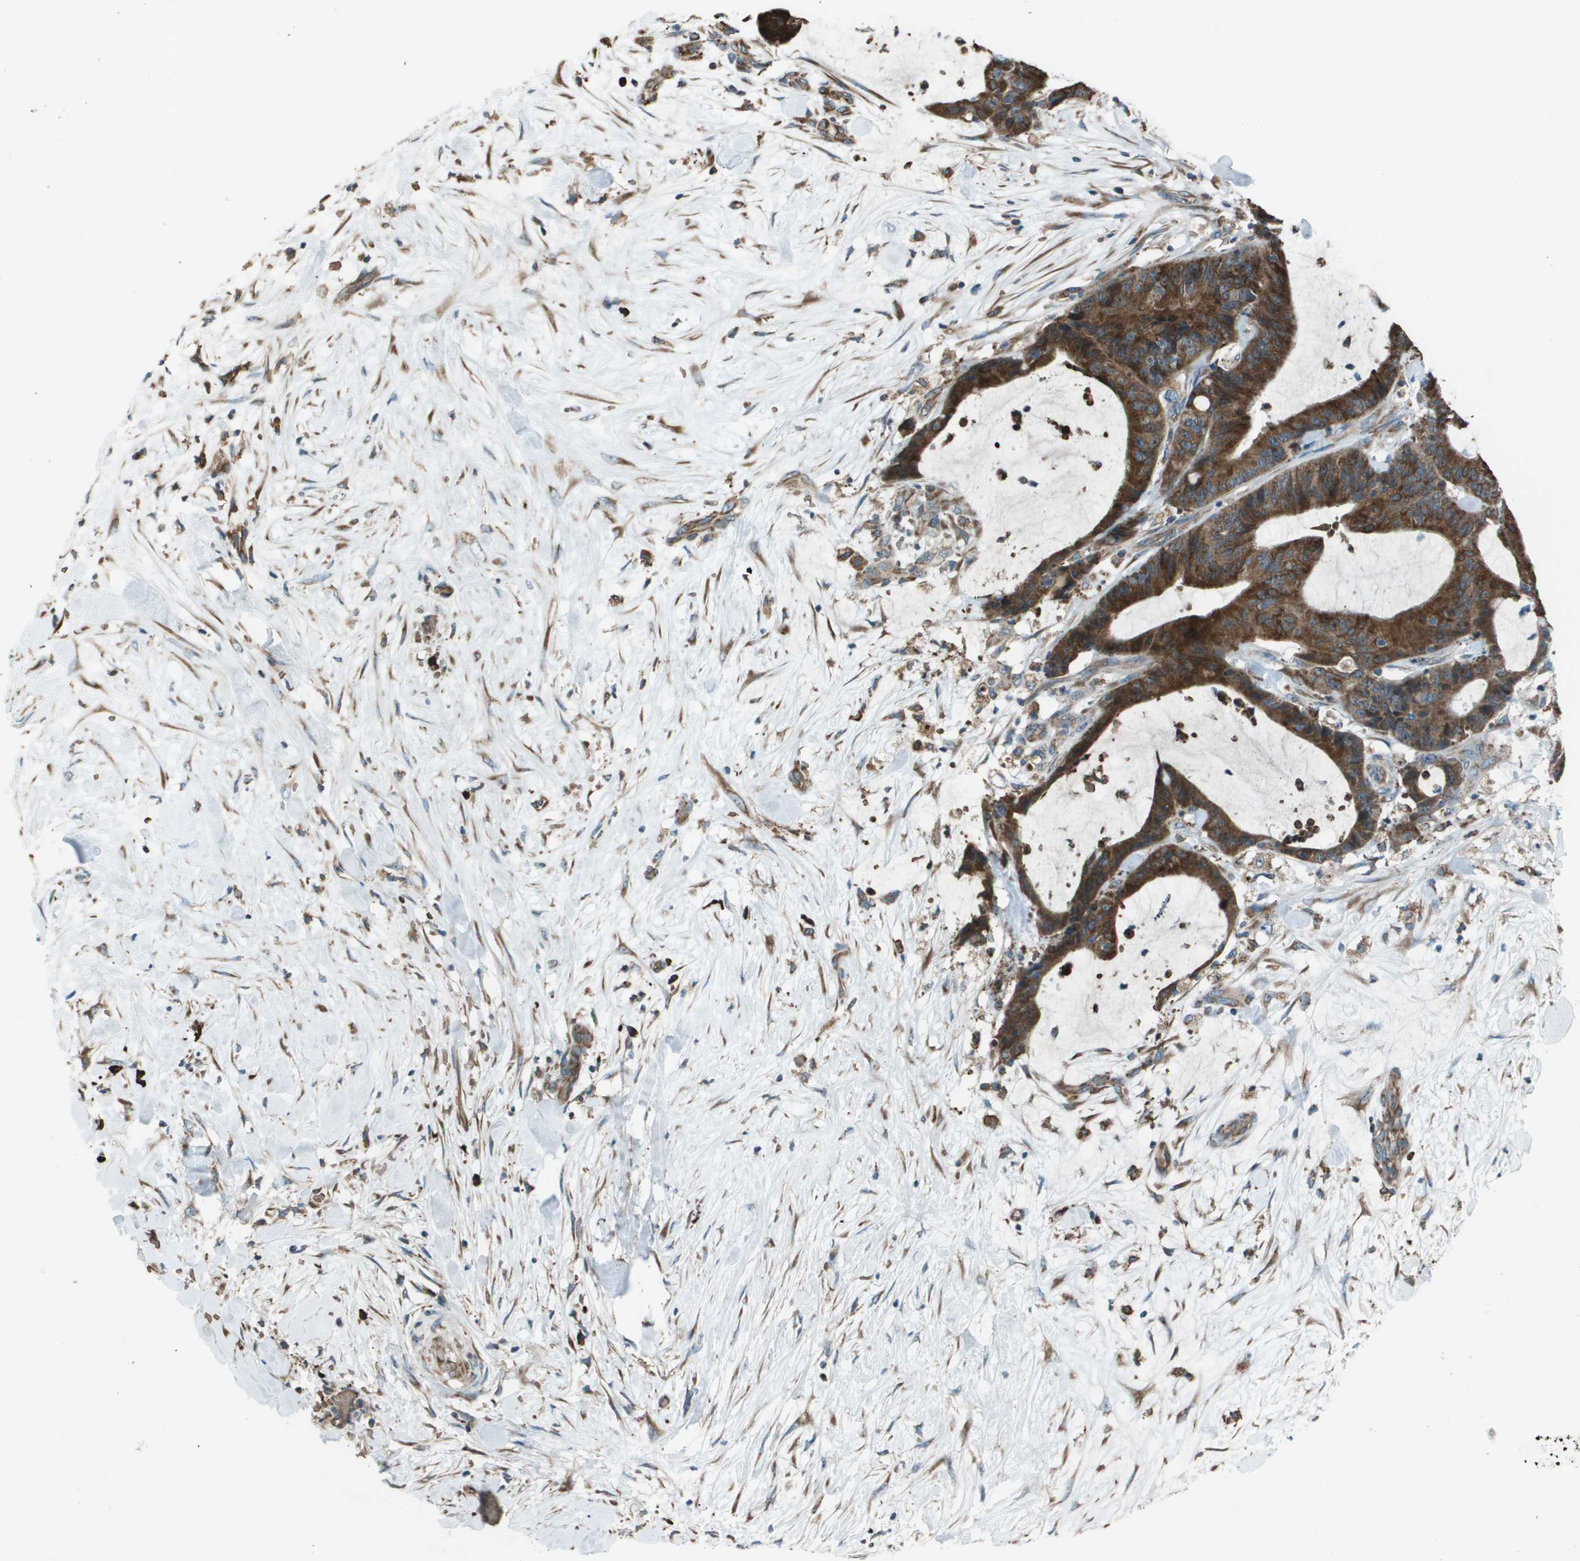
{"staining": {"intensity": "strong", "quantity": ">75%", "location": "cytoplasmic/membranous"}, "tissue": "liver cancer", "cell_type": "Tumor cells", "image_type": "cancer", "snomed": [{"axis": "morphology", "description": "Cholangiocarcinoma"}, {"axis": "topography", "description": "Liver"}], "caption": "Immunohistochemical staining of liver cancer (cholangiocarcinoma) demonstrates high levels of strong cytoplasmic/membranous protein expression in approximately >75% of tumor cells.", "gene": "UTS2", "patient": {"sex": "female", "age": 73}}